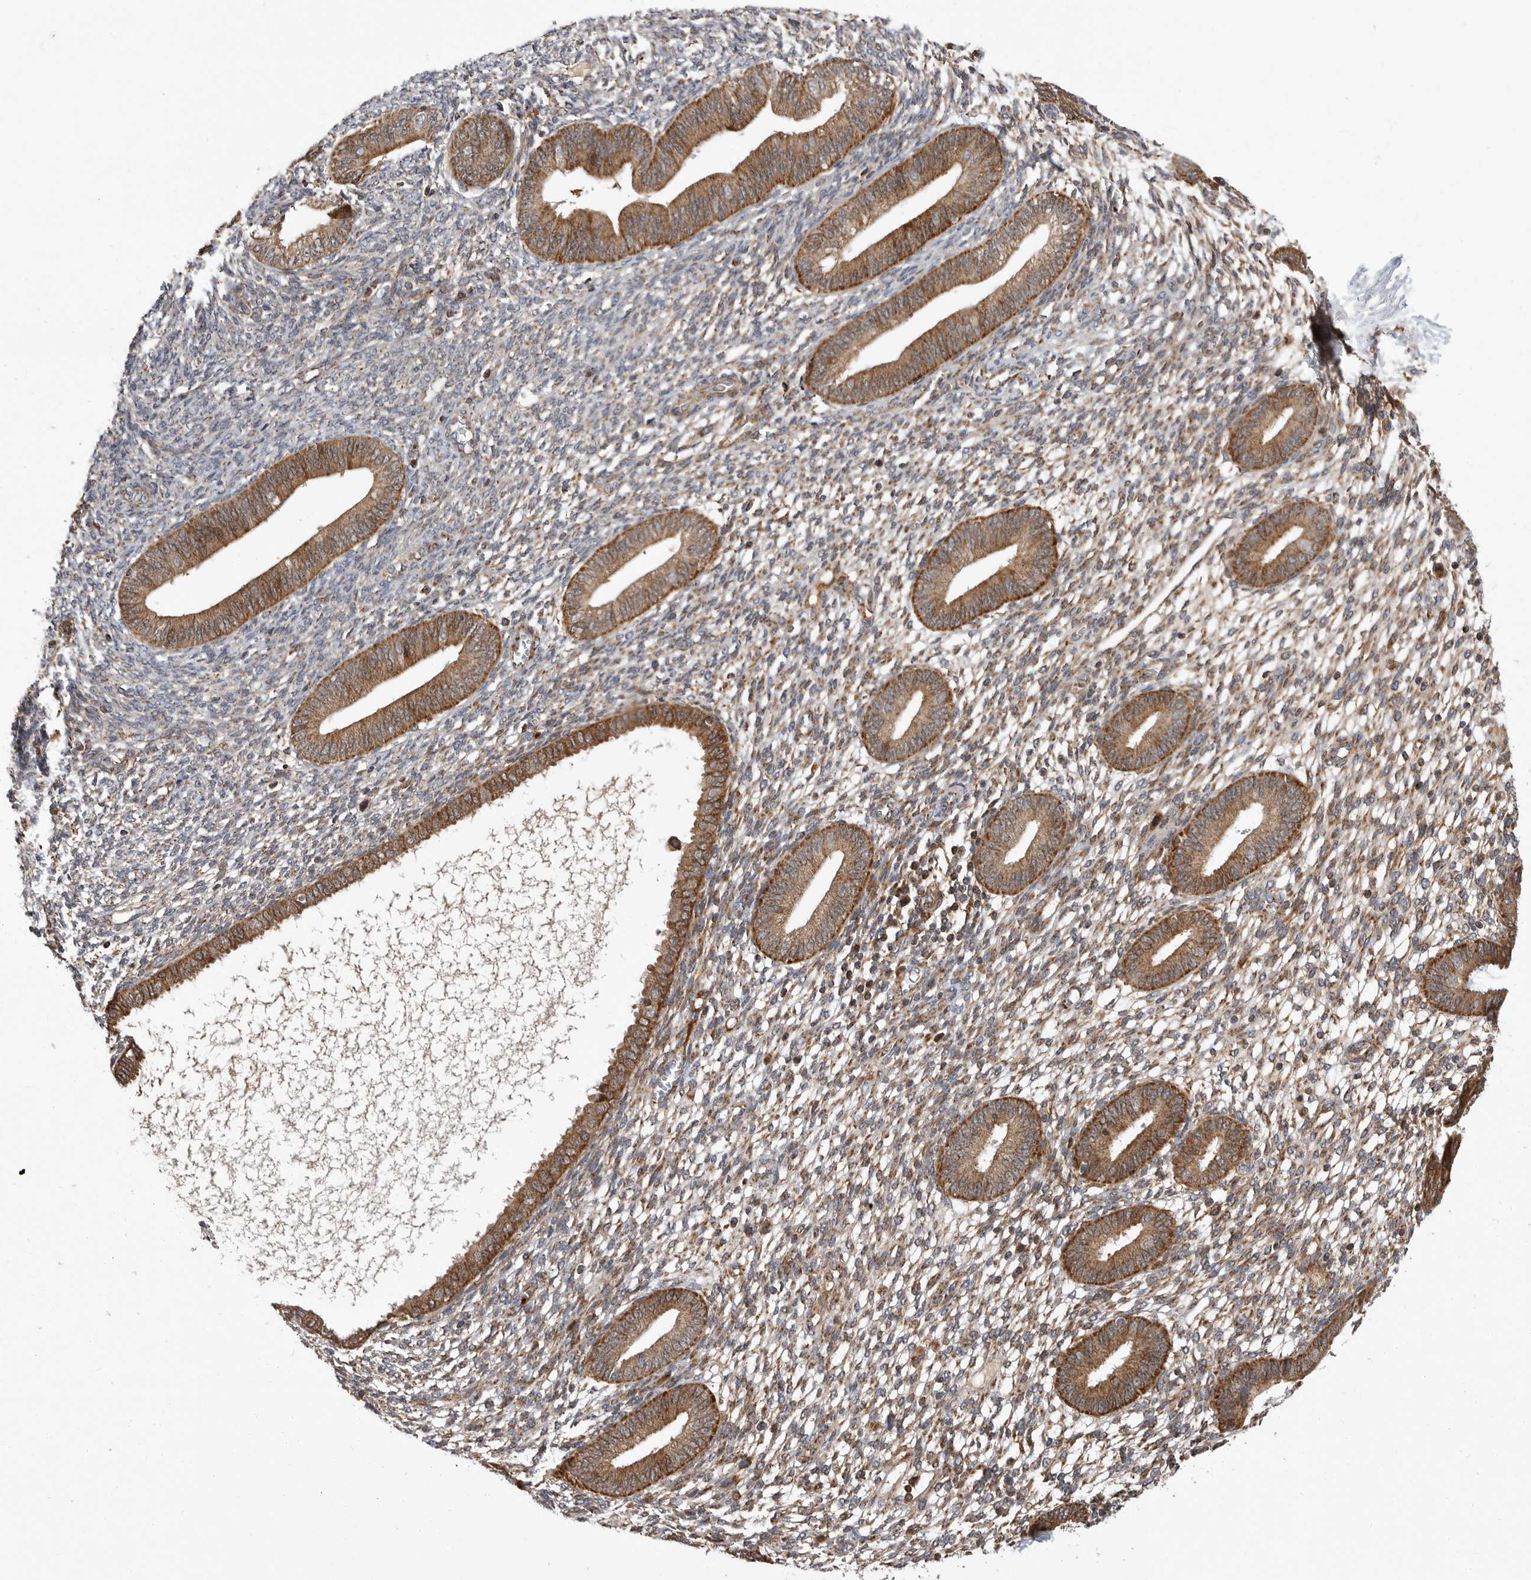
{"staining": {"intensity": "moderate", "quantity": "25%-75%", "location": "cytoplasmic/membranous"}, "tissue": "endometrium", "cell_type": "Cells in endometrial stroma", "image_type": "normal", "snomed": [{"axis": "morphology", "description": "Normal tissue, NOS"}, {"axis": "topography", "description": "Endometrium"}], "caption": "Approximately 25%-75% of cells in endometrial stroma in benign endometrium demonstrate moderate cytoplasmic/membranous protein staining as visualized by brown immunohistochemical staining.", "gene": "KYAT3", "patient": {"sex": "female", "age": 46}}